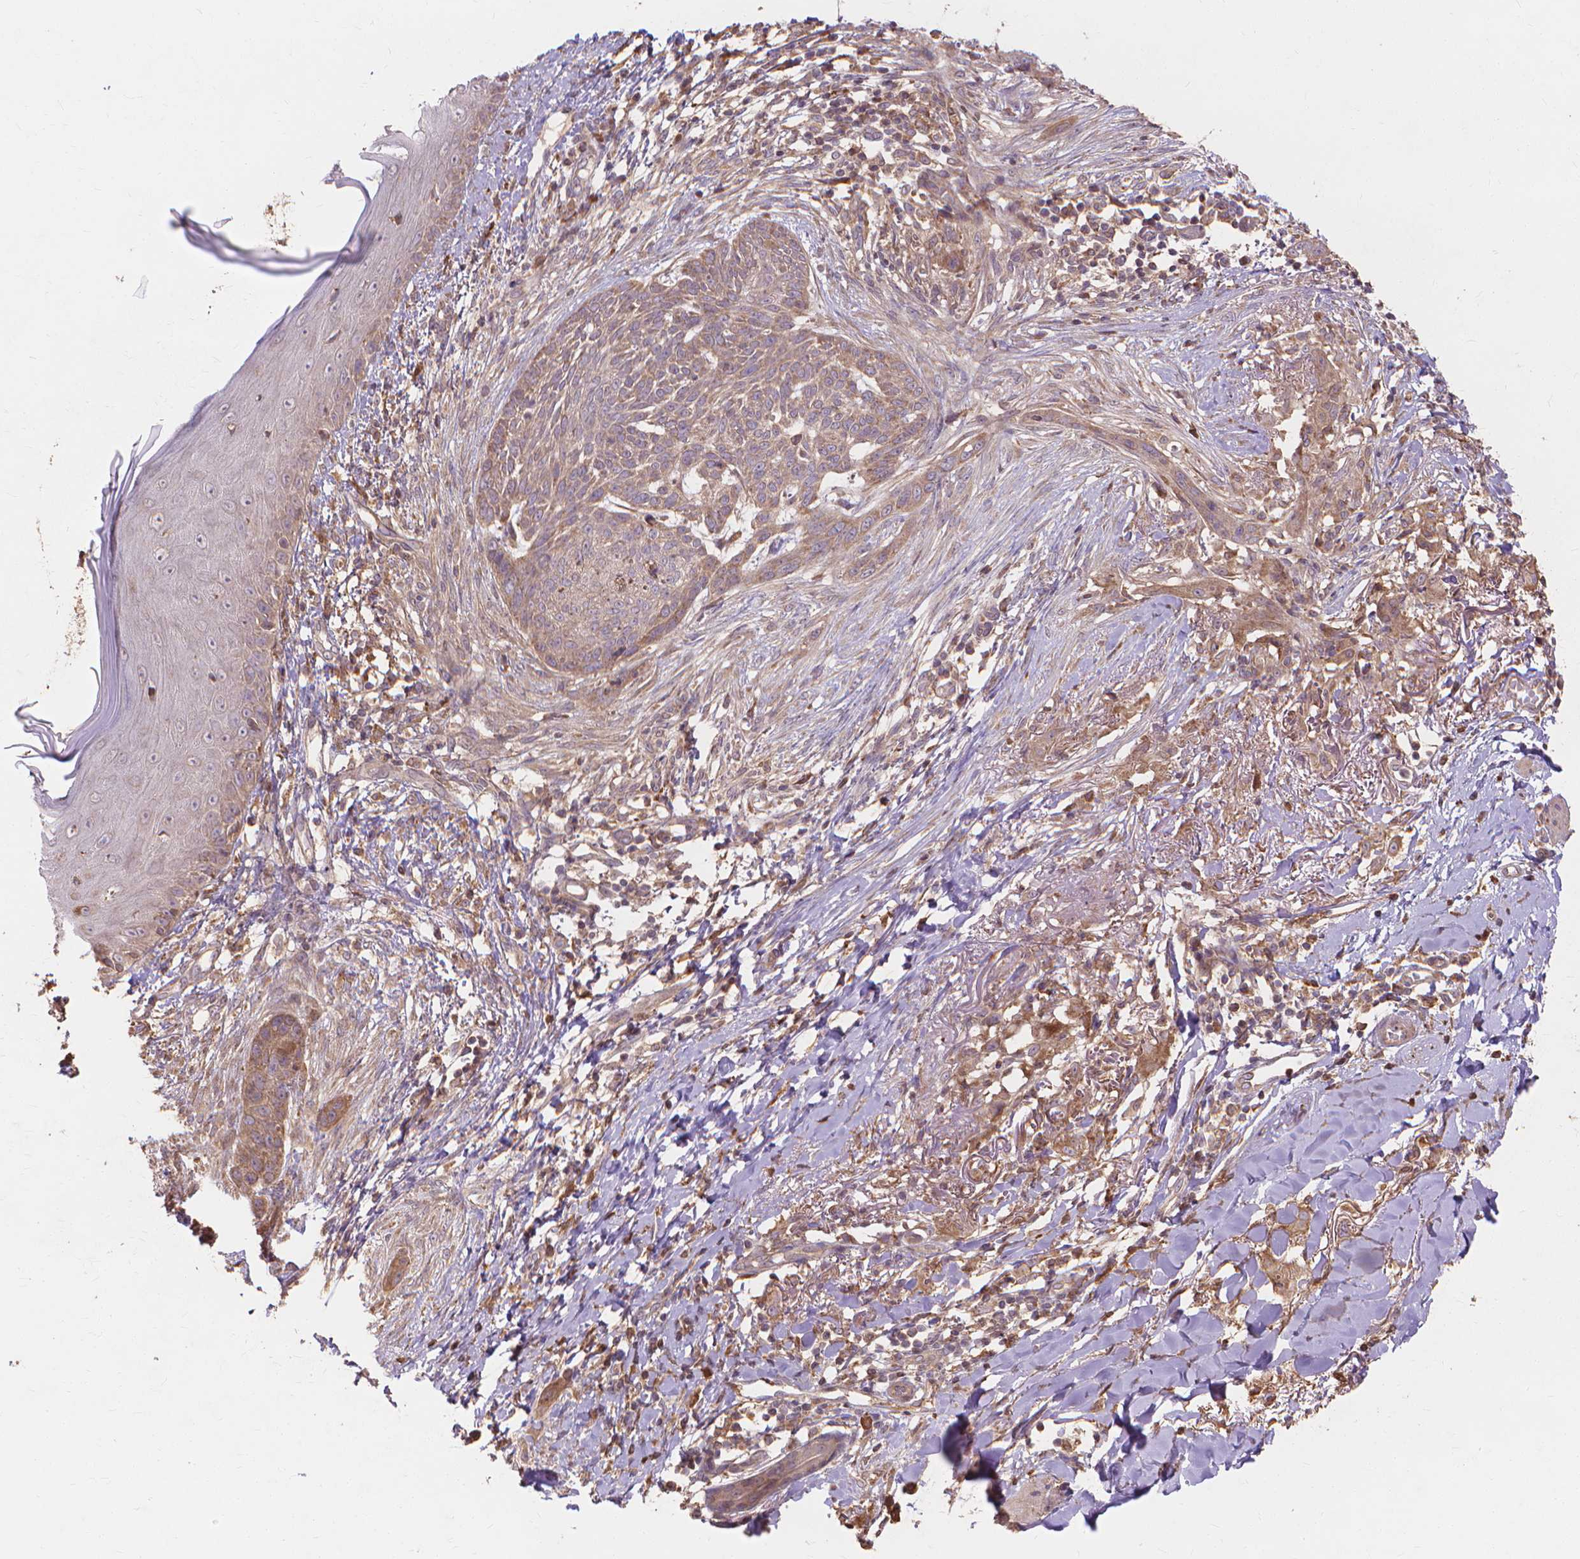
{"staining": {"intensity": "weak", "quantity": ">75%", "location": "cytoplasmic/membranous"}, "tissue": "skin cancer", "cell_type": "Tumor cells", "image_type": "cancer", "snomed": [{"axis": "morphology", "description": "Normal tissue, NOS"}, {"axis": "morphology", "description": "Basal cell carcinoma"}, {"axis": "topography", "description": "Skin"}], "caption": "A micrograph showing weak cytoplasmic/membranous positivity in about >75% of tumor cells in skin basal cell carcinoma, as visualized by brown immunohistochemical staining.", "gene": "TAB2", "patient": {"sex": "male", "age": 84}}